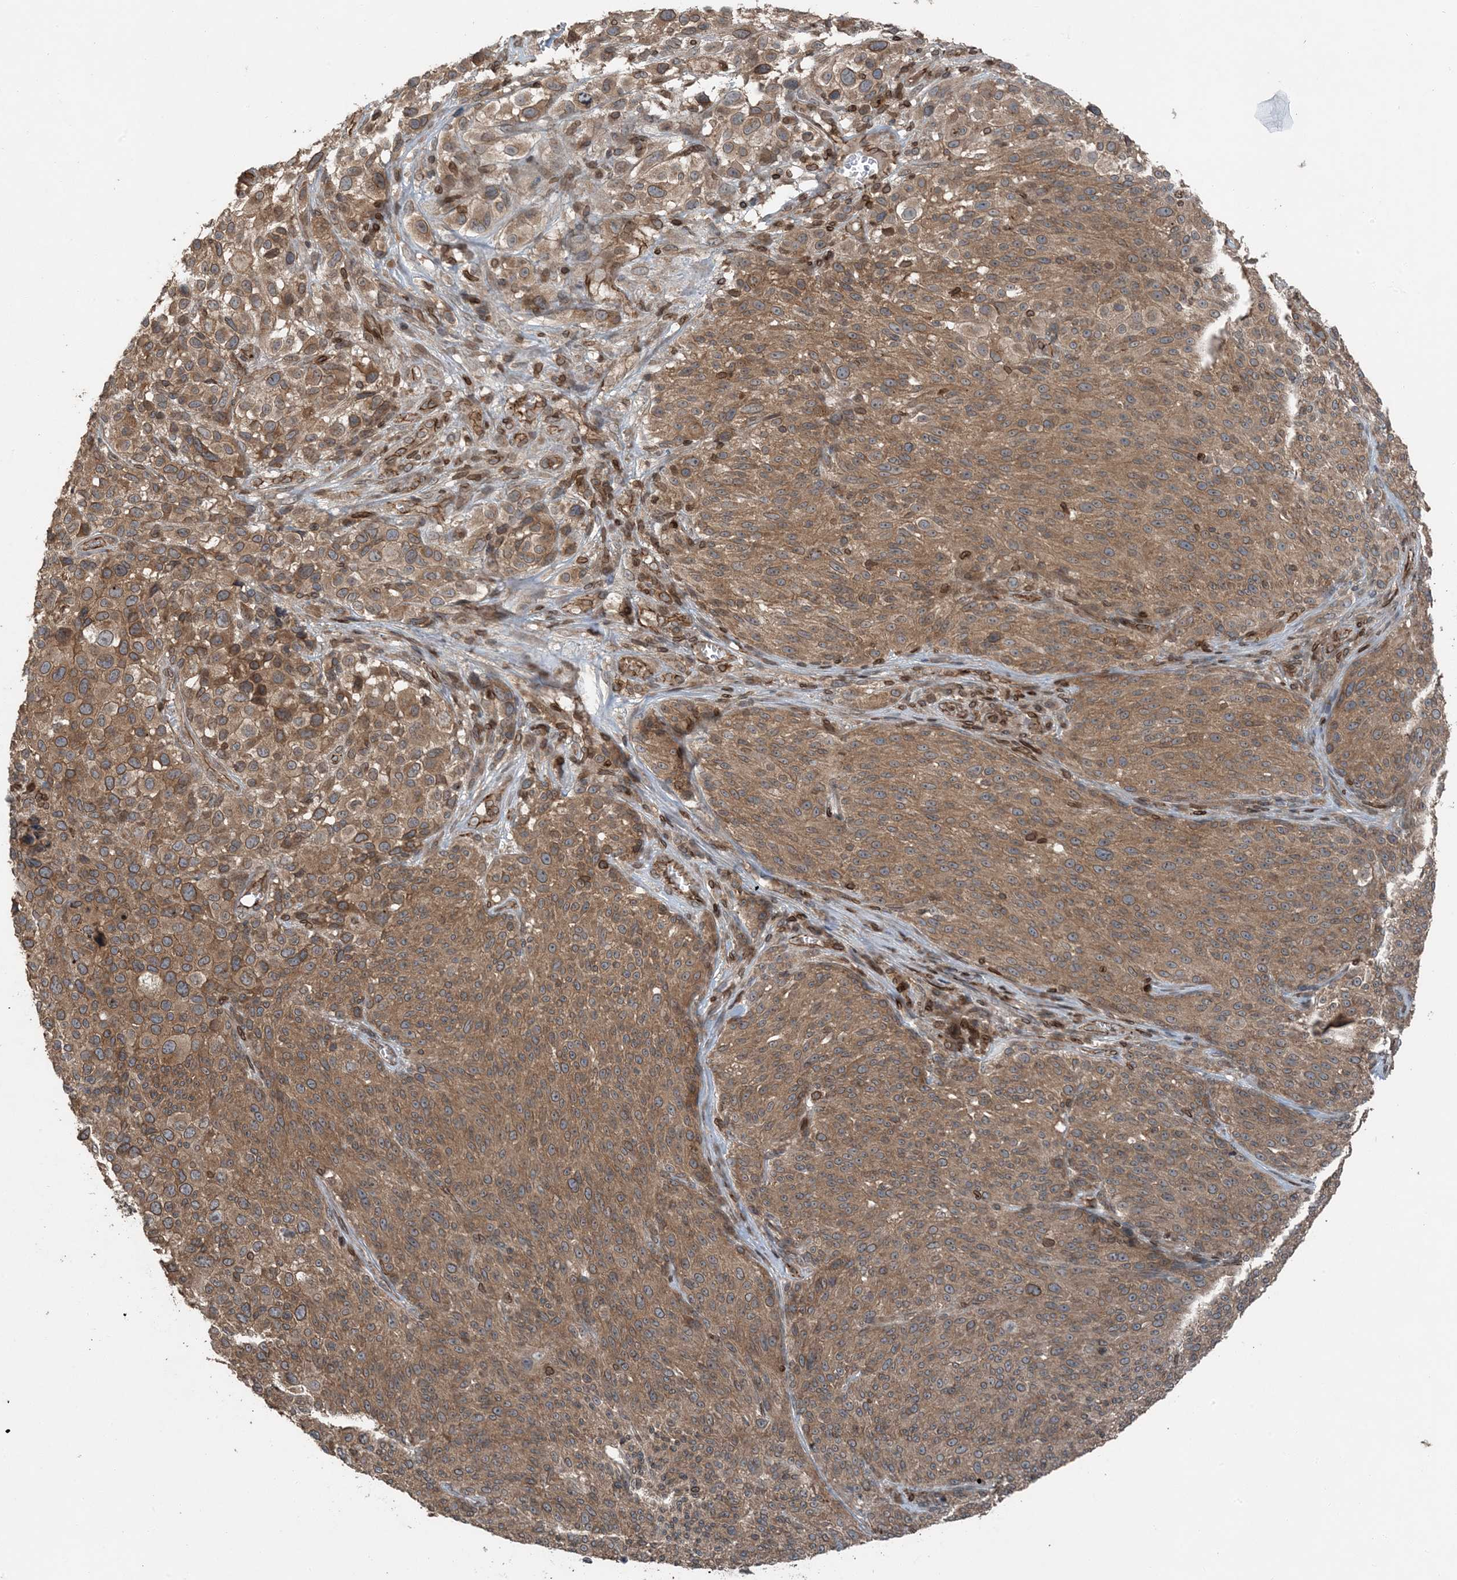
{"staining": {"intensity": "moderate", "quantity": ">75%", "location": "cytoplasmic/membranous"}, "tissue": "melanoma", "cell_type": "Tumor cells", "image_type": "cancer", "snomed": [{"axis": "morphology", "description": "Malignant melanoma, NOS"}, {"axis": "topography", "description": "Skin of trunk"}], "caption": "IHC (DAB) staining of human melanoma exhibits moderate cytoplasmic/membranous protein expression in about >75% of tumor cells. The protein is shown in brown color, while the nuclei are stained blue.", "gene": "ZFAND2B", "patient": {"sex": "male", "age": 71}}